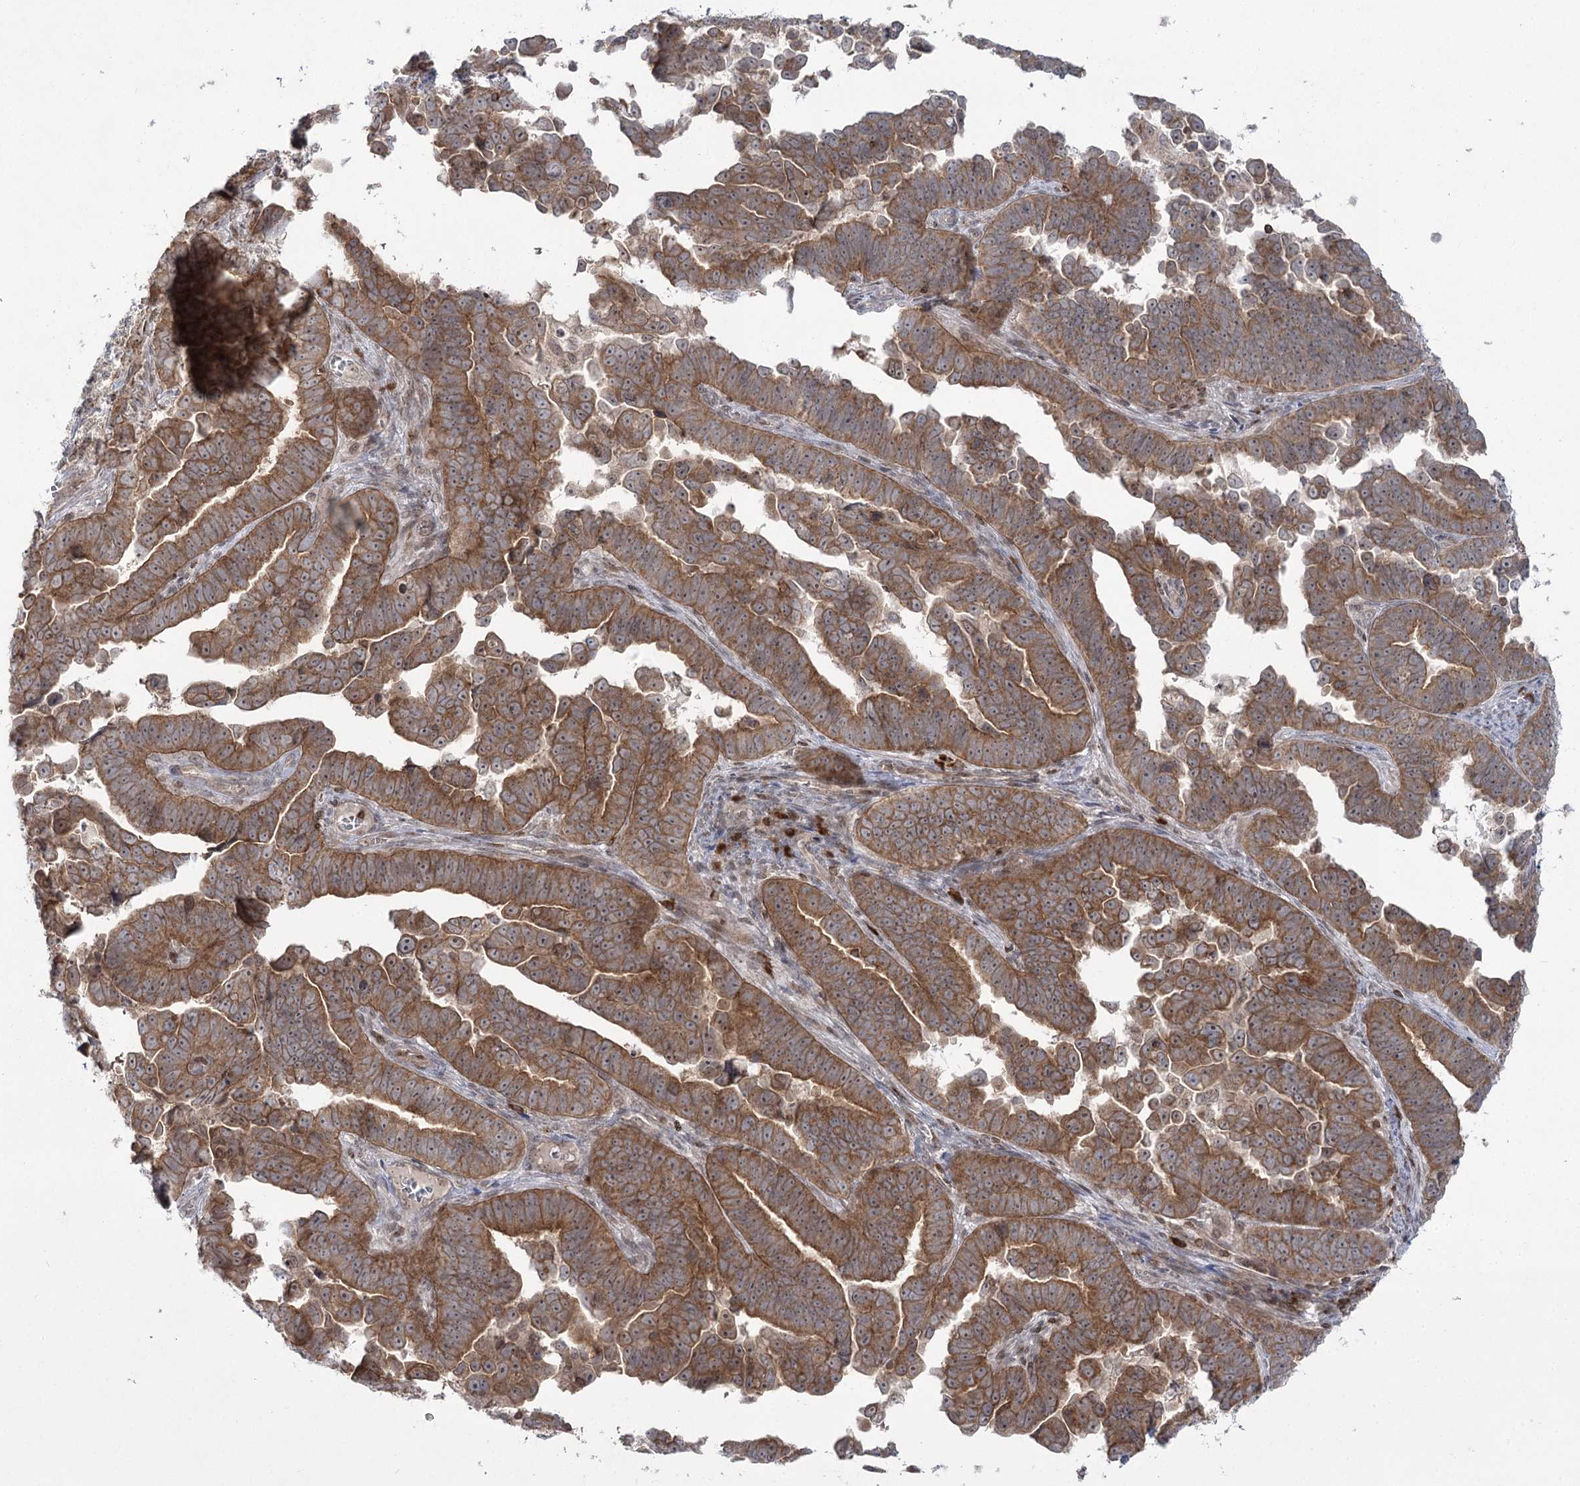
{"staining": {"intensity": "moderate", "quantity": ">75%", "location": "cytoplasmic/membranous"}, "tissue": "endometrial cancer", "cell_type": "Tumor cells", "image_type": "cancer", "snomed": [{"axis": "morphology", "description": "Adenocarcinoma, NOS"}, {"axis": "topography", "description": "Endometrium"}], "caption": "IHC image of neoplastic tissue: human adenocarcinoma (endometrial) stained using IHC reveals medium levels of moderate protein expression localized specifically in the cytoplasmic/membranous of tumor cells, appearing as a cytoplasmic/membranous brown color.", "gene": "SYTL1", "patient": {"sex": "female", "age": 75}}